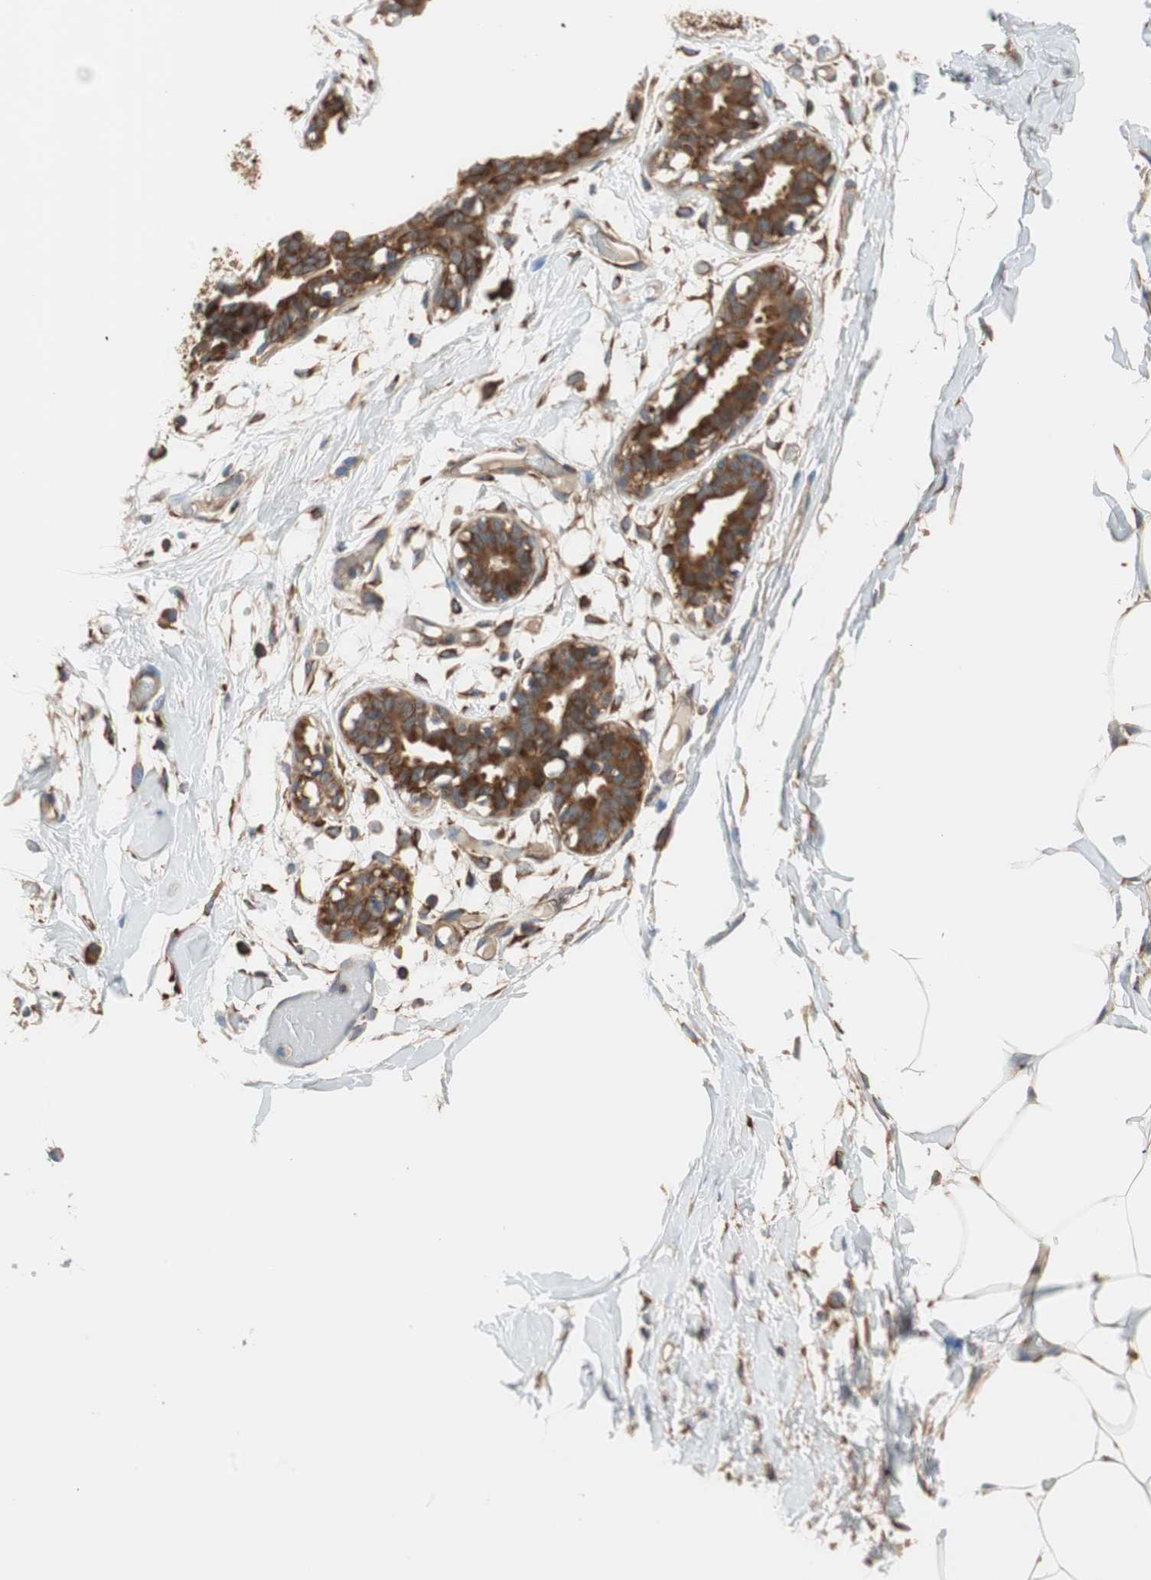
{"staining": {"intensity": "weak", "quantity": ">75%", "location": "cytoplasmic/membranous"}, "tissue": "adipose tissue", "cell_type": "Adipocytes", "image_type": "normal", "snomed": [{"axis": "morphology", "description": "Normal tissue, NOS"}, {"axis": "topography", "description": "Breast"}, {"axis": "topography", "description": "Adipose tissue"}], "caption": "Protein expression analysis of normal adipose tissue displays weak cytoplasmic/membranous staining in approximately >75% of adipocytes.", "gene": "WASL", "patient": {"sex": "female", "age": 25}}